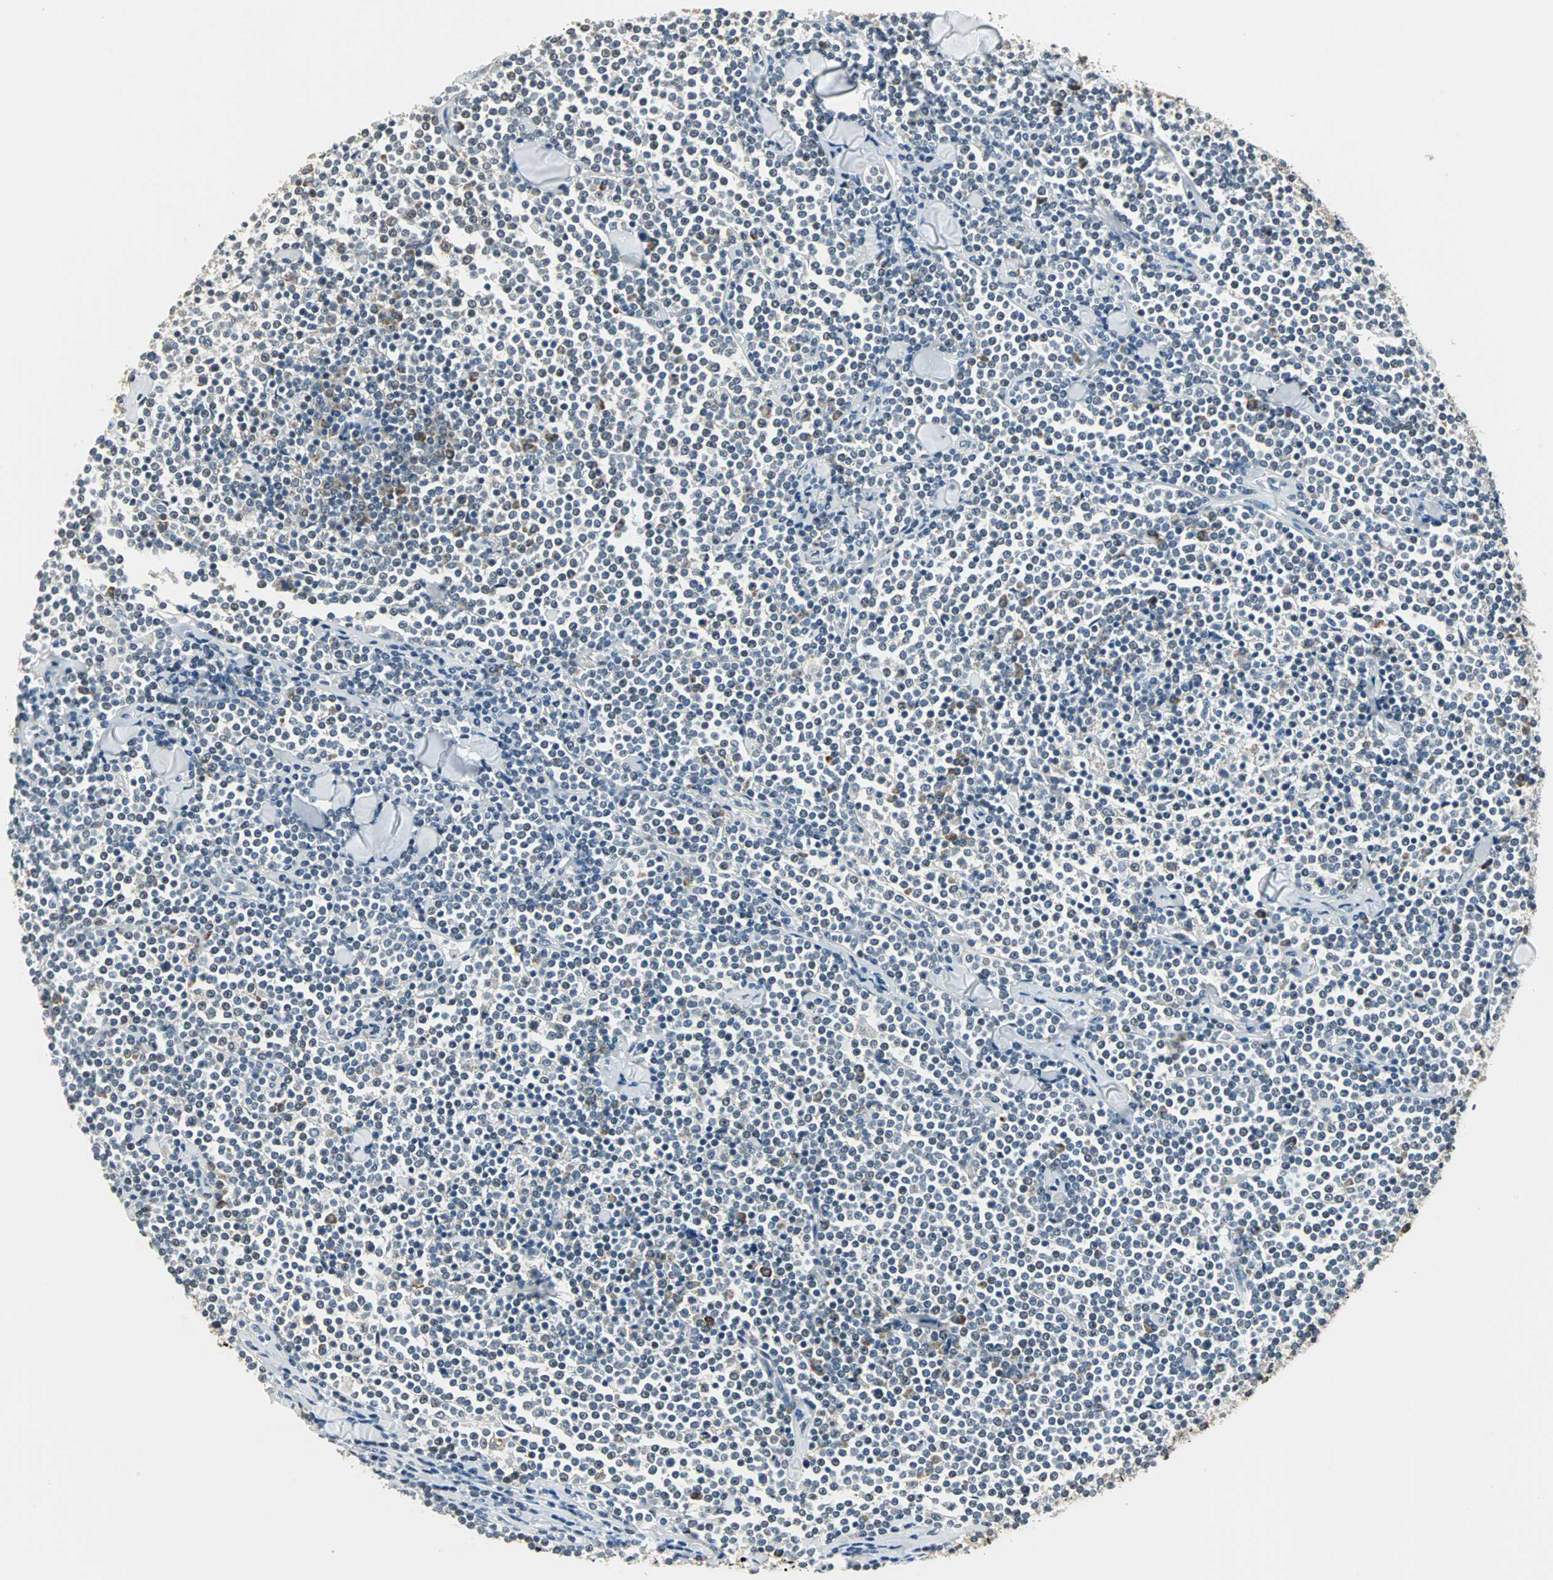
{"staining": {"intensity": "negative", "quantity": "none", "location": "none"}, "tissue": "lymphoma", "cell_type": "Tumor cells", "image_type": "cancer", "snomed": [{"axis": "morphology", "description": "Malignant lymphoma, non-Hodgkin's type, Low grade"}, {"axis": "topography", "description": "Soft tissue"}], "caption": "Tumor cells are negative for protein expression in human malignant lymphoma, non-Hodgkin's type (low-grade). (DAB (3,3'-diaminobenzidine) IHC, high magnification).", "gene": "CCT5", "patient": {"sex": "male", "age": 92}}